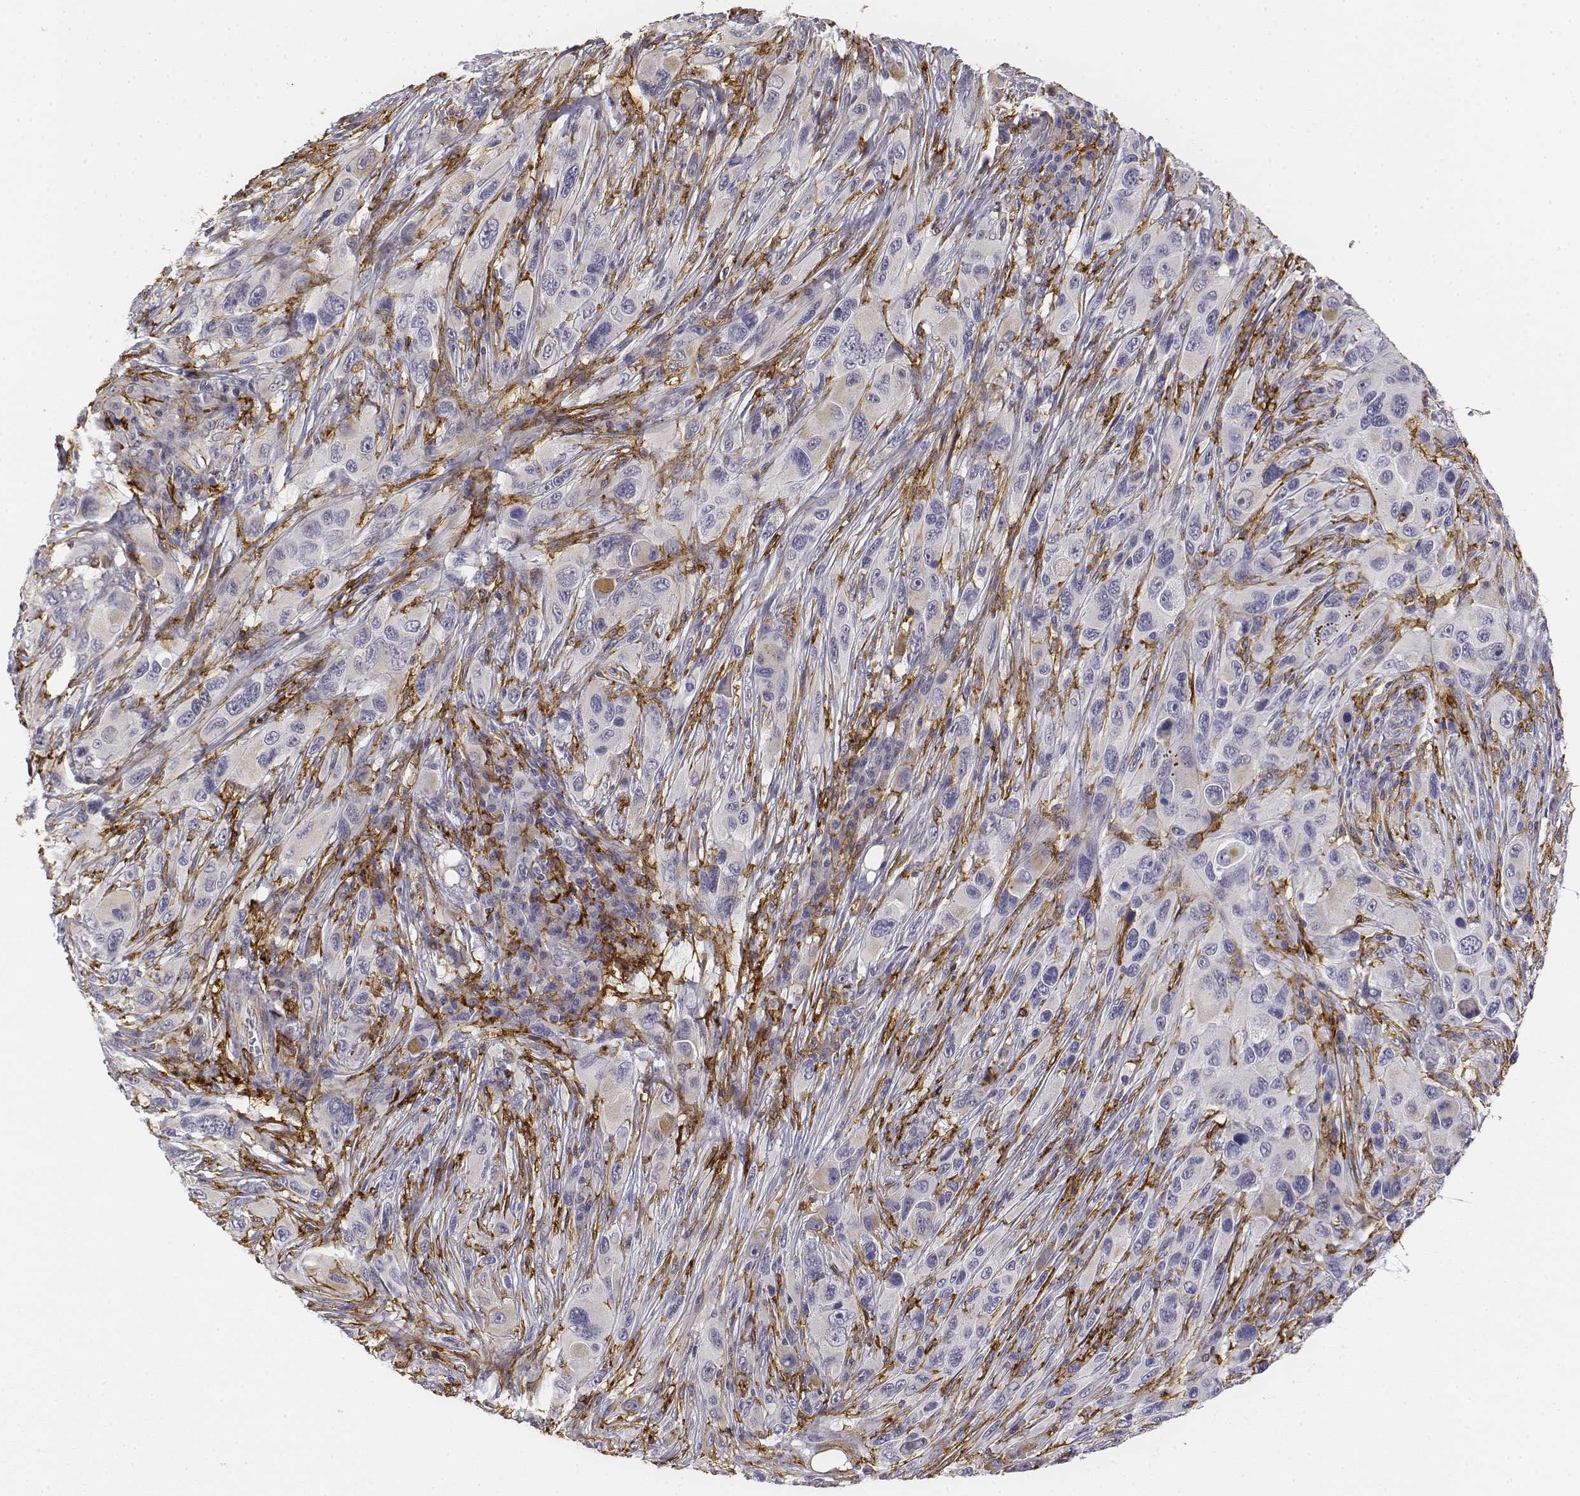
{"staining": {"intensity": "negative", "quantity": "none", "location": "none"}, "tissue": "melanoma", "cell_type": "Tumor cells", "image_type": "cancer", "snomed": [{"axis": "morphology", "description": "Malignant melanoma, NOS"}, {"axis": "topography", "description": "Skin"}], "caption": "Immunohistochemical staining of melanoma exhibits no significant positivity in tumor cells. (Brightfield microscopy of DAB immunohistochemistry at high magnification).", "gene": "CD14", "patient": {"sex": "male", "age": 53}}